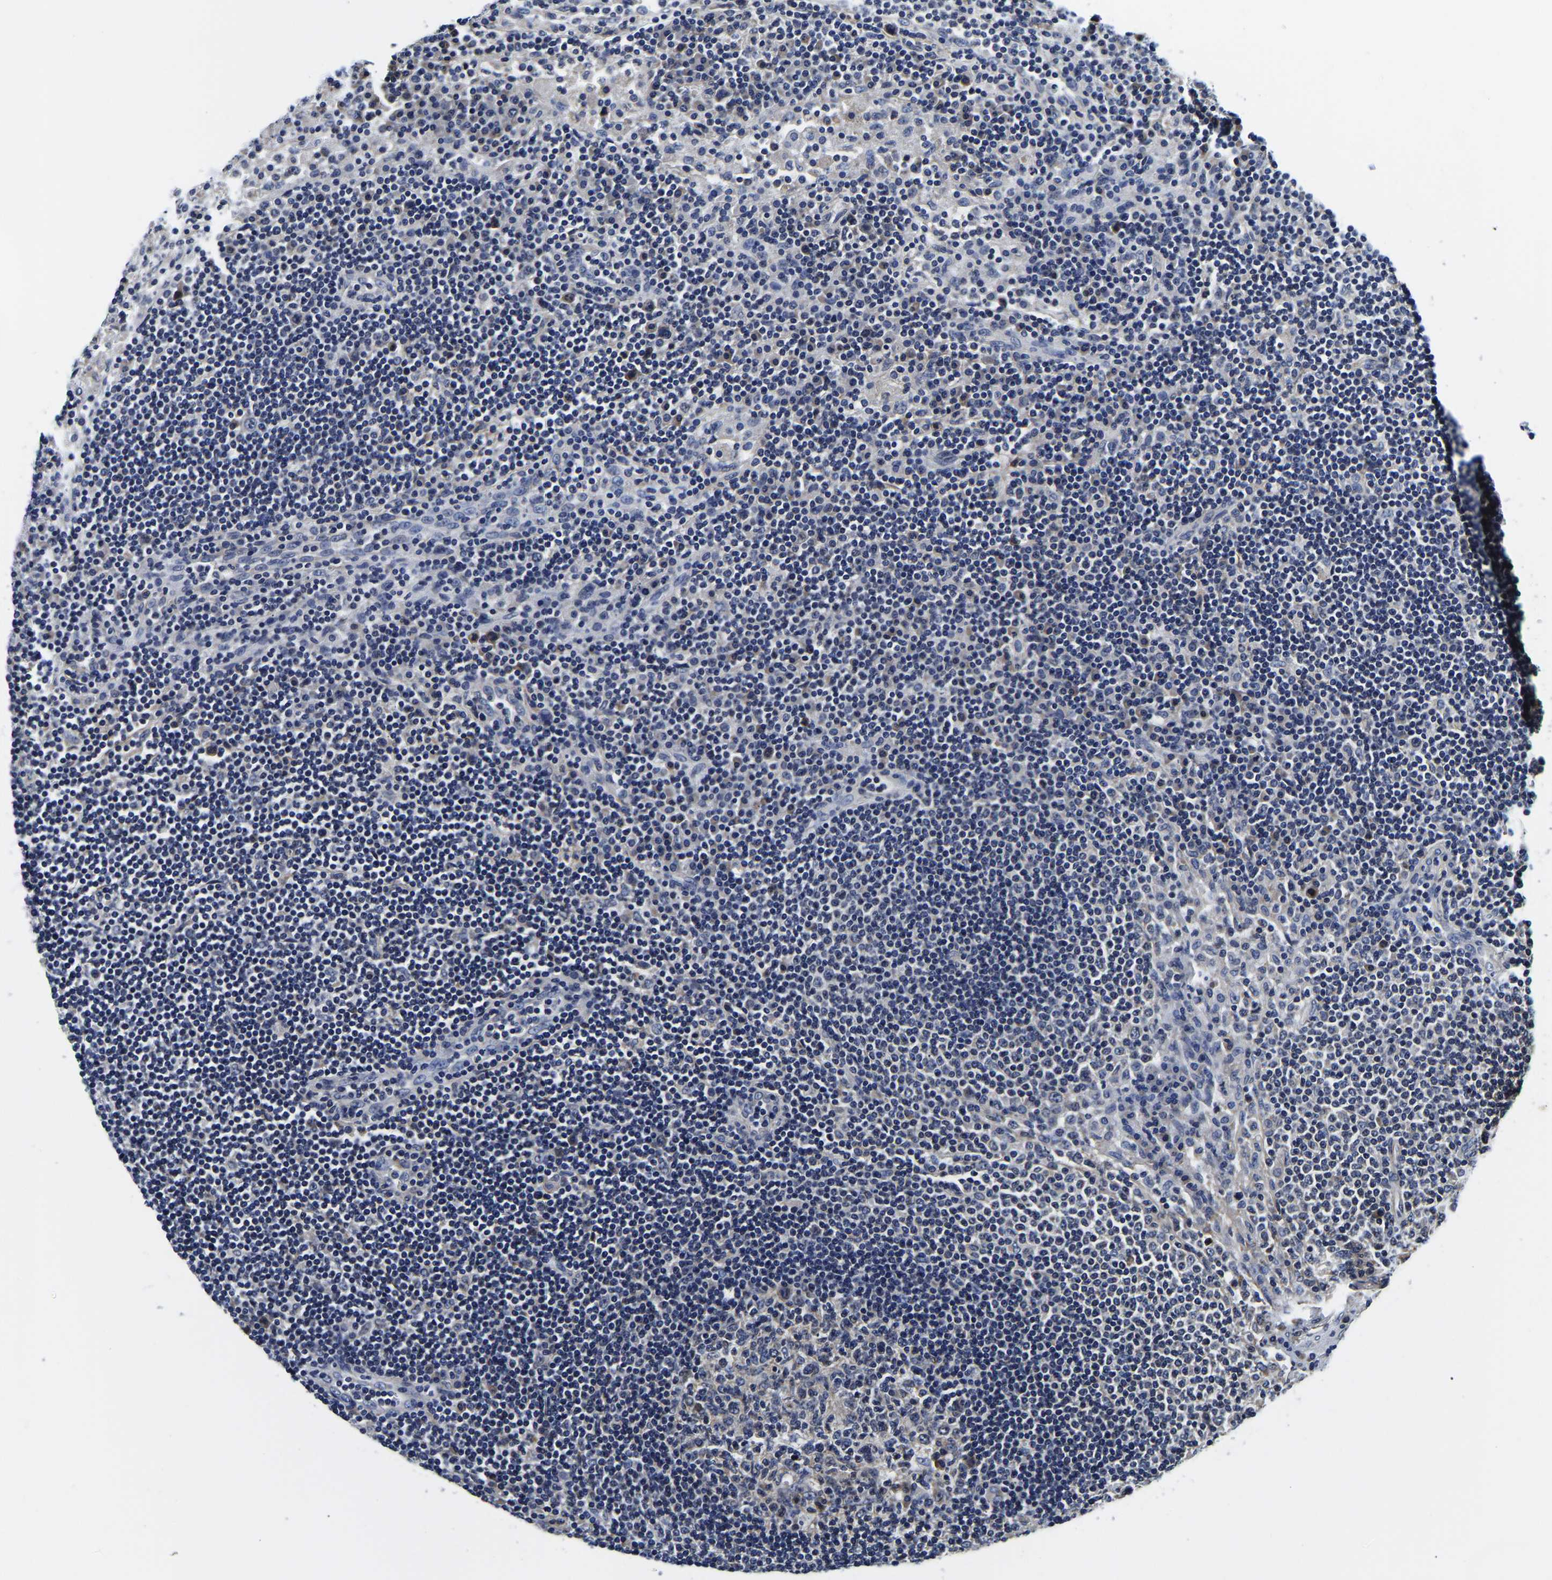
{"staining": {"intensity": "negative", "quantity": "none", "location": "none"}, "tissue": "lymph node", "cell_type": "Germinal center cells", "image_type": "normal", "snomed": [{"axis": "morphology", "description": "Normal tissue, NOS"}, {"axis": "topography", "description": "Lymph node"}], "caption": "Germinal center cells are negative for brown protein staining in normal lymph node. The staining is performed using DAB (3,3'-diaminobenzidine) brown chromogen with nuclei counter-stained in using hematoxylin.", "gene": "KCTD17", "patient": {"sex": "female", "age": 53}}